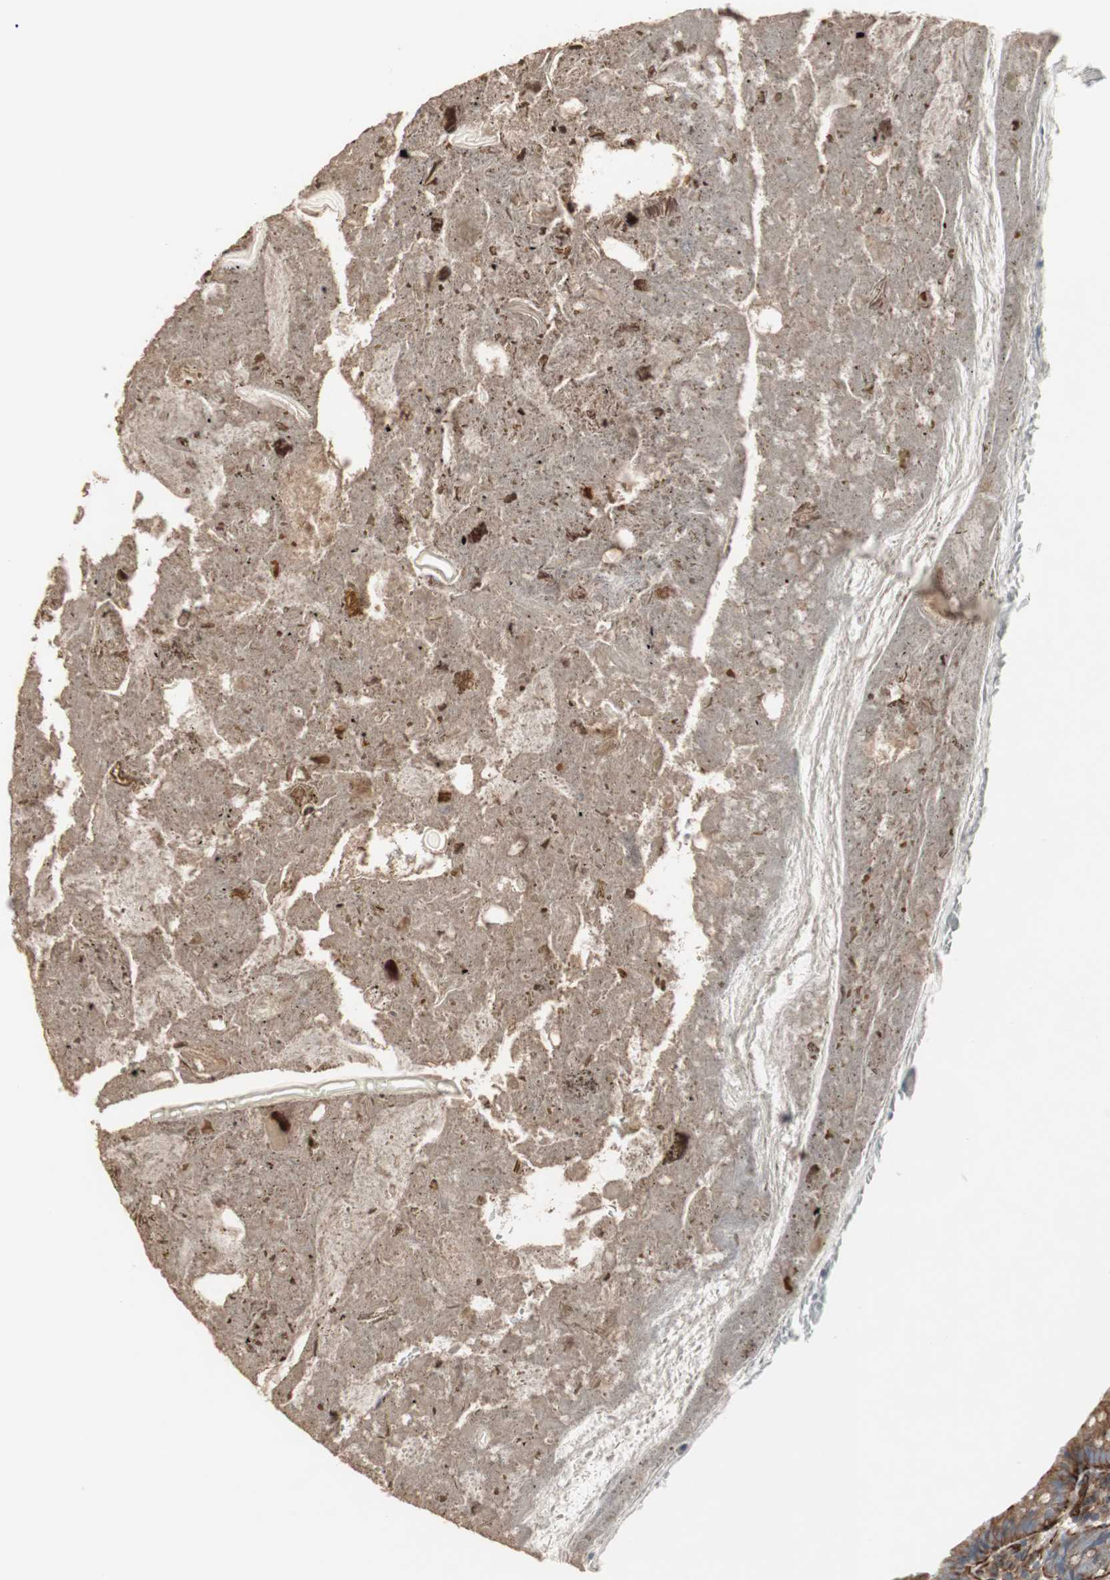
{"staining": {"intensity": "strong", "quantity": ">75%", "location": "cytoplasmic/membranous"}, "tissue": "appendix", "cell_type": "Glandular cells", "image_type": "normal", "snomed": [{"axis": "morphology", "description": "Normal tissue, NOS"}, {"axis": "topography", "description": "Appendix"}], "caption": "This is a histology image of immunohistochemistry staining of normal appendix, which shows strong expression in the cytoplasmic/membranous of glandular cells.", "gene": "TCTA", "patient": {"sex": "female", "age": 10}}